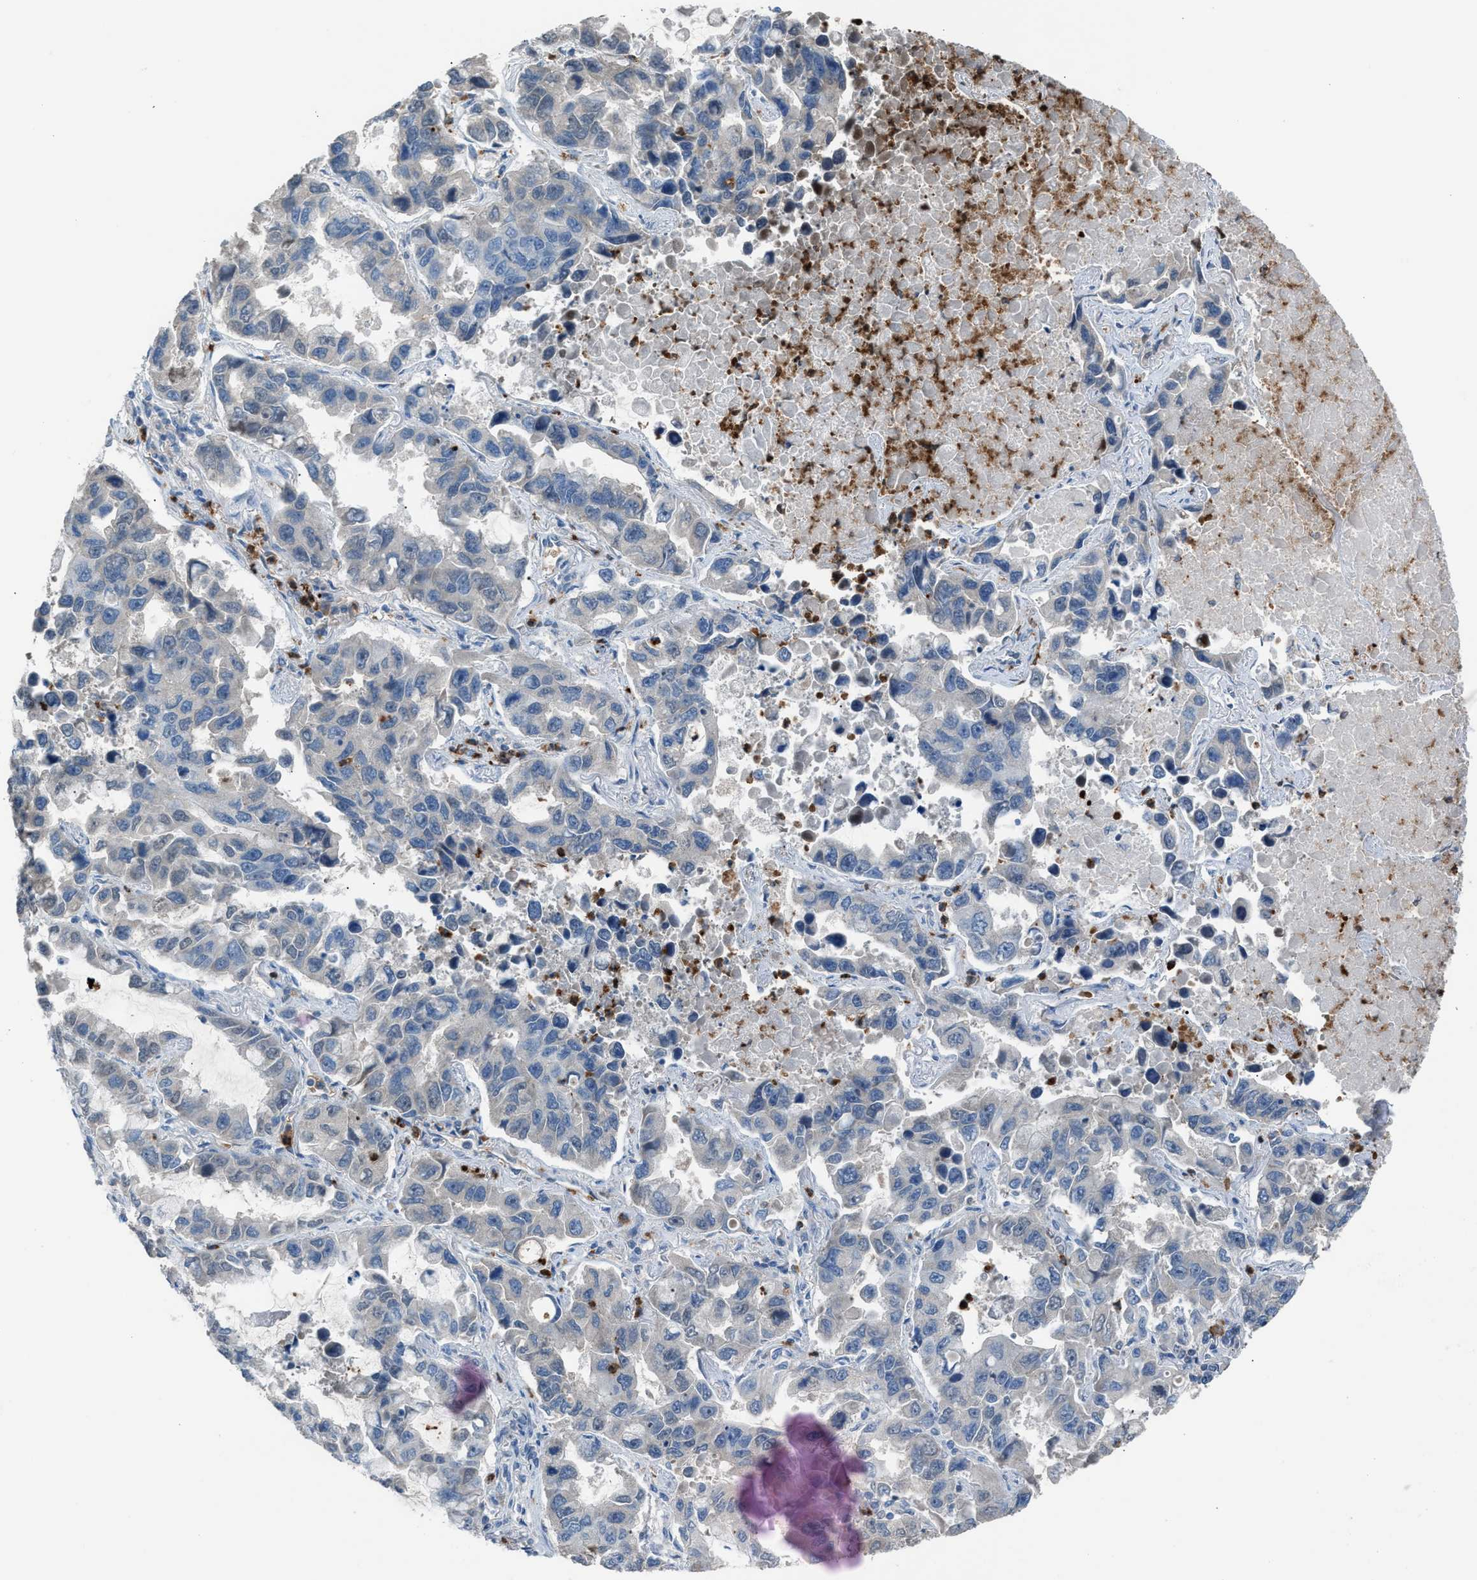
{"staining": {"intensity": "negative", "quantity": "none", "location": "none"}, "tissue": "lung cancer", "cell_type": "Tumor cells", "image_type": "cancer", "snomed": [{"axis": "morphology", "description": "Adenocarcinoma, NOS"}, {"axis": "topography", "description": "Lung"}], "caption": "Human lung adenocarcinoma stained for a protein using immunohistochemistry (IHC) demonstrates no staining in tumor cells.", "gene": "CFAP77", "patient": {"sex": "male", "age": 64}}